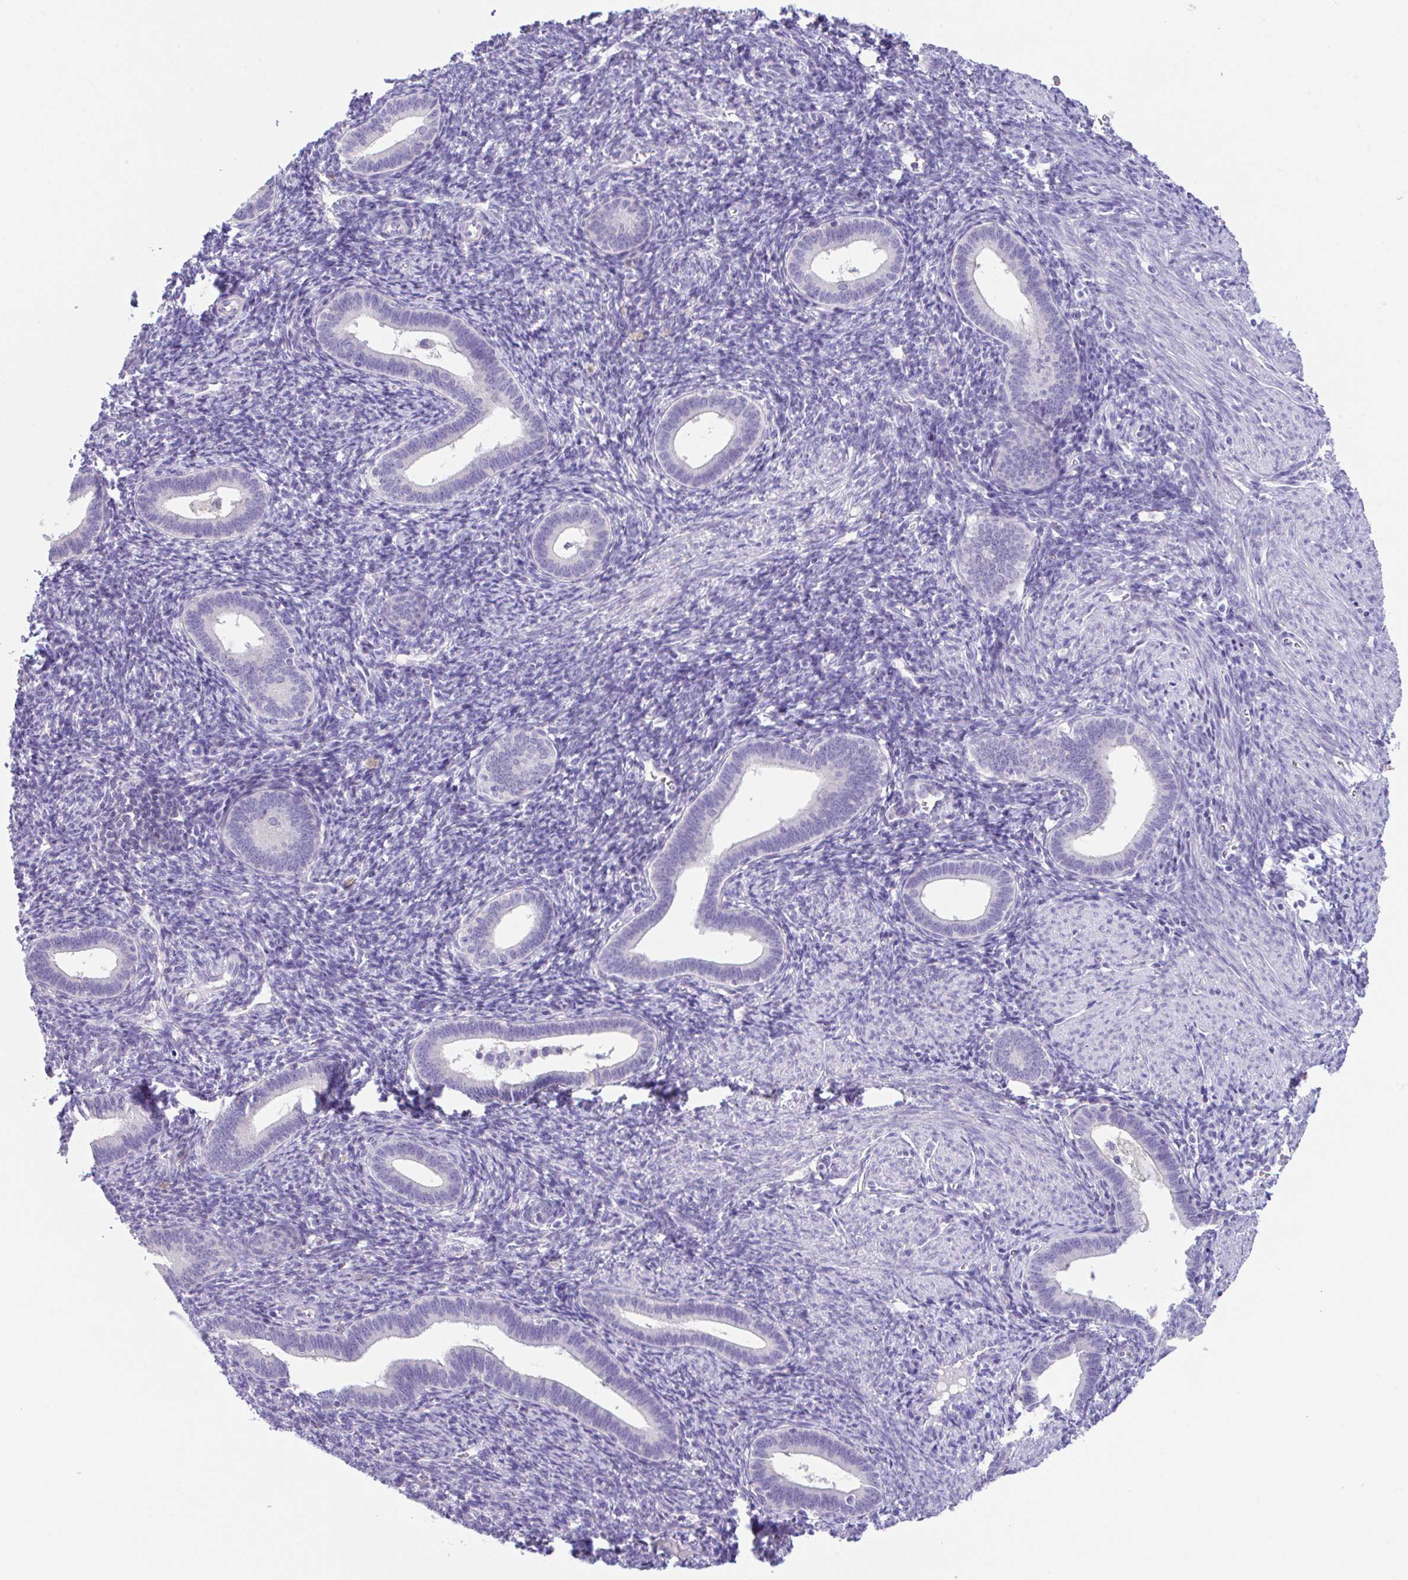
{"staining": {"intensity": "negative", "quantity": "none", "location": "none"}, "tissue": "endometrium", "cell_type": "Cells in endometrial stroma", "image_type": "normal", "snomed": [{"axis": "morphology", "description": "Normal tissue, NOS"}, {"axis": "topography", "description": "Endometrium"}], "caption": "Image shows no protein positivity in cells in endometrial stroma of unremarkable endometrium. (DAB (3,3'-diaminobenzidine) IHC visualized using brightfield microscopy, high magnification).", "gene": "HACD4", "patient": {"sex": "female", "age": 41}}